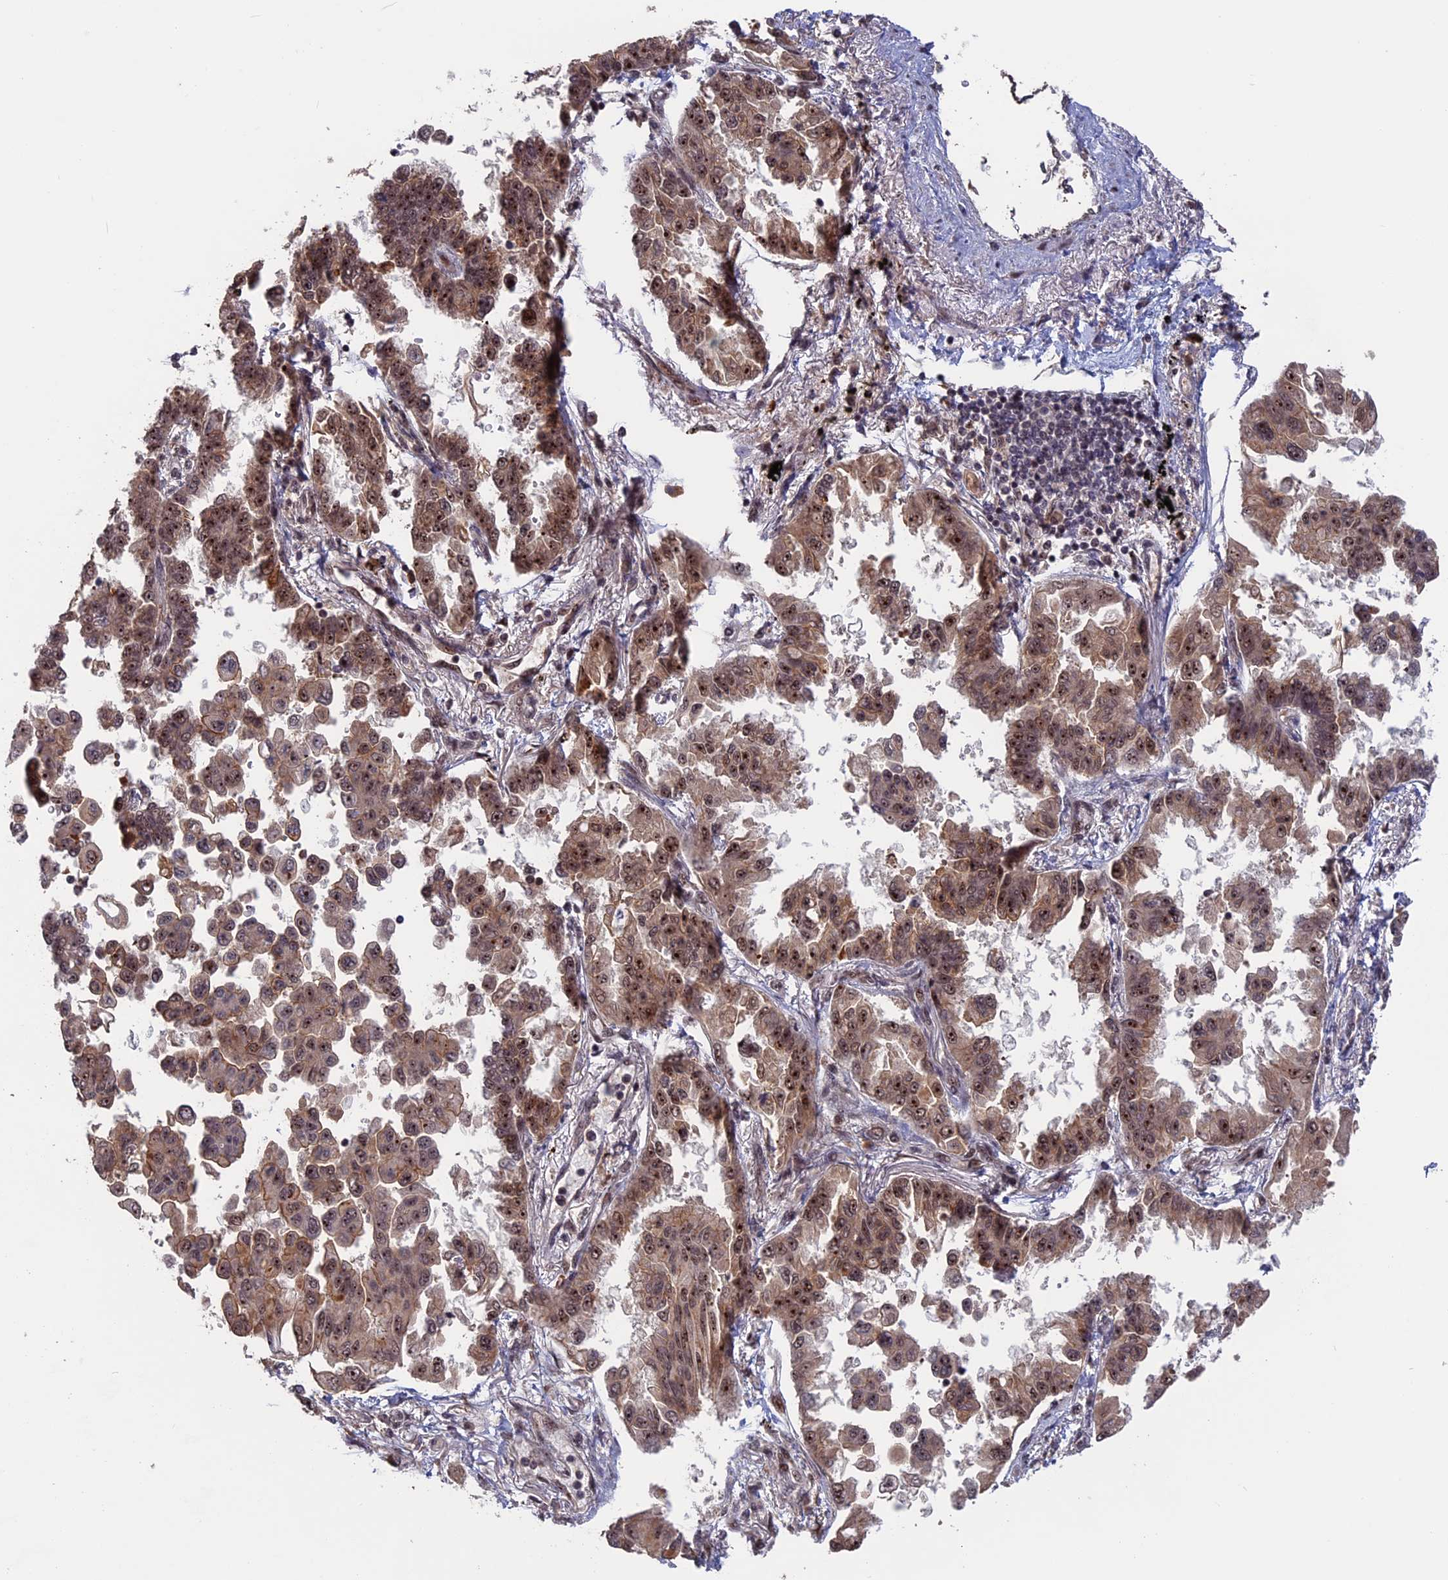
{"staining": {"intensity": "strong", "quantity": "25%-75%", "location": "cytoplasmic/membranous,nuclear"}, "tissue": "lung cancer", "cell_type": "Tumor cells", "image_type": "cancer", "snomed": [{"axis": "morphology", "description": "Adenocarcinoma, NOS"}, {"axis": "topography", "description": "Lung"}], "caption": "This is a micrograph of immunohistochemistry (IHC) staining of adenocarcinoma (lung), which shows strong expression in the cytoplasmic/membranous and nuclear of tumor cells.", "gene": "CACTIN", "patient": {"sex": "female", "age": 67}}